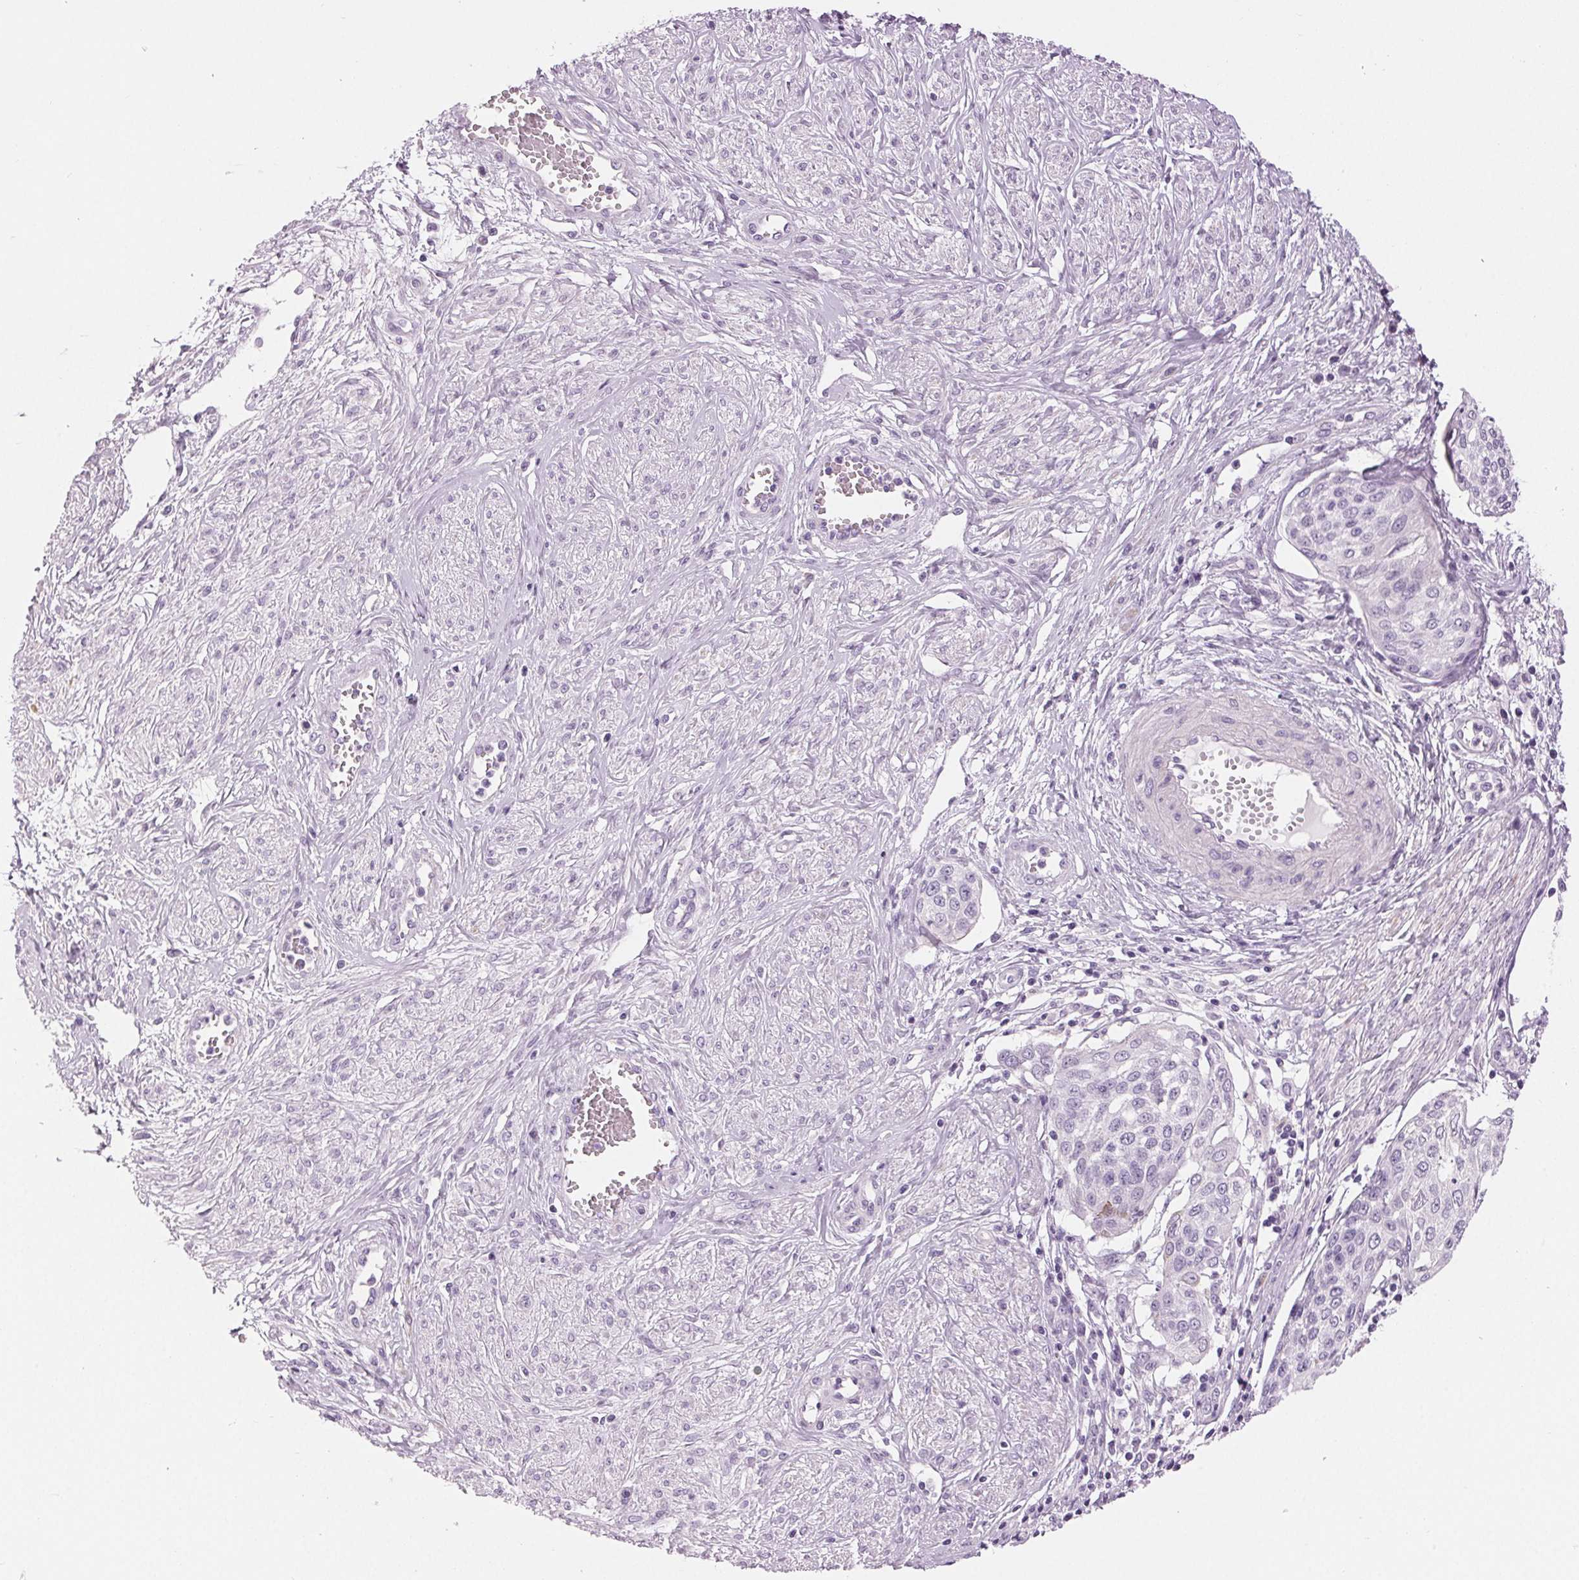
{"staining": {"intensity": "negative", "quantity": "none", "location": "none"}, "tissue": "cervical cancer", "cell_type": "Tumor cells", "image_type": "cancer", "snomed": [{"axis": "morphology", "description": "Squamous cell carcinoma, NOS"}, {"axis": "topography", "description": "Cervix"}], "caption": "Squamous cell carcinoma (cervical) was stained to show a protein in brown. There is no significant expression in tumor cells.", "gene": "MISP", "patient": {"sex": "female", "age": 34}}